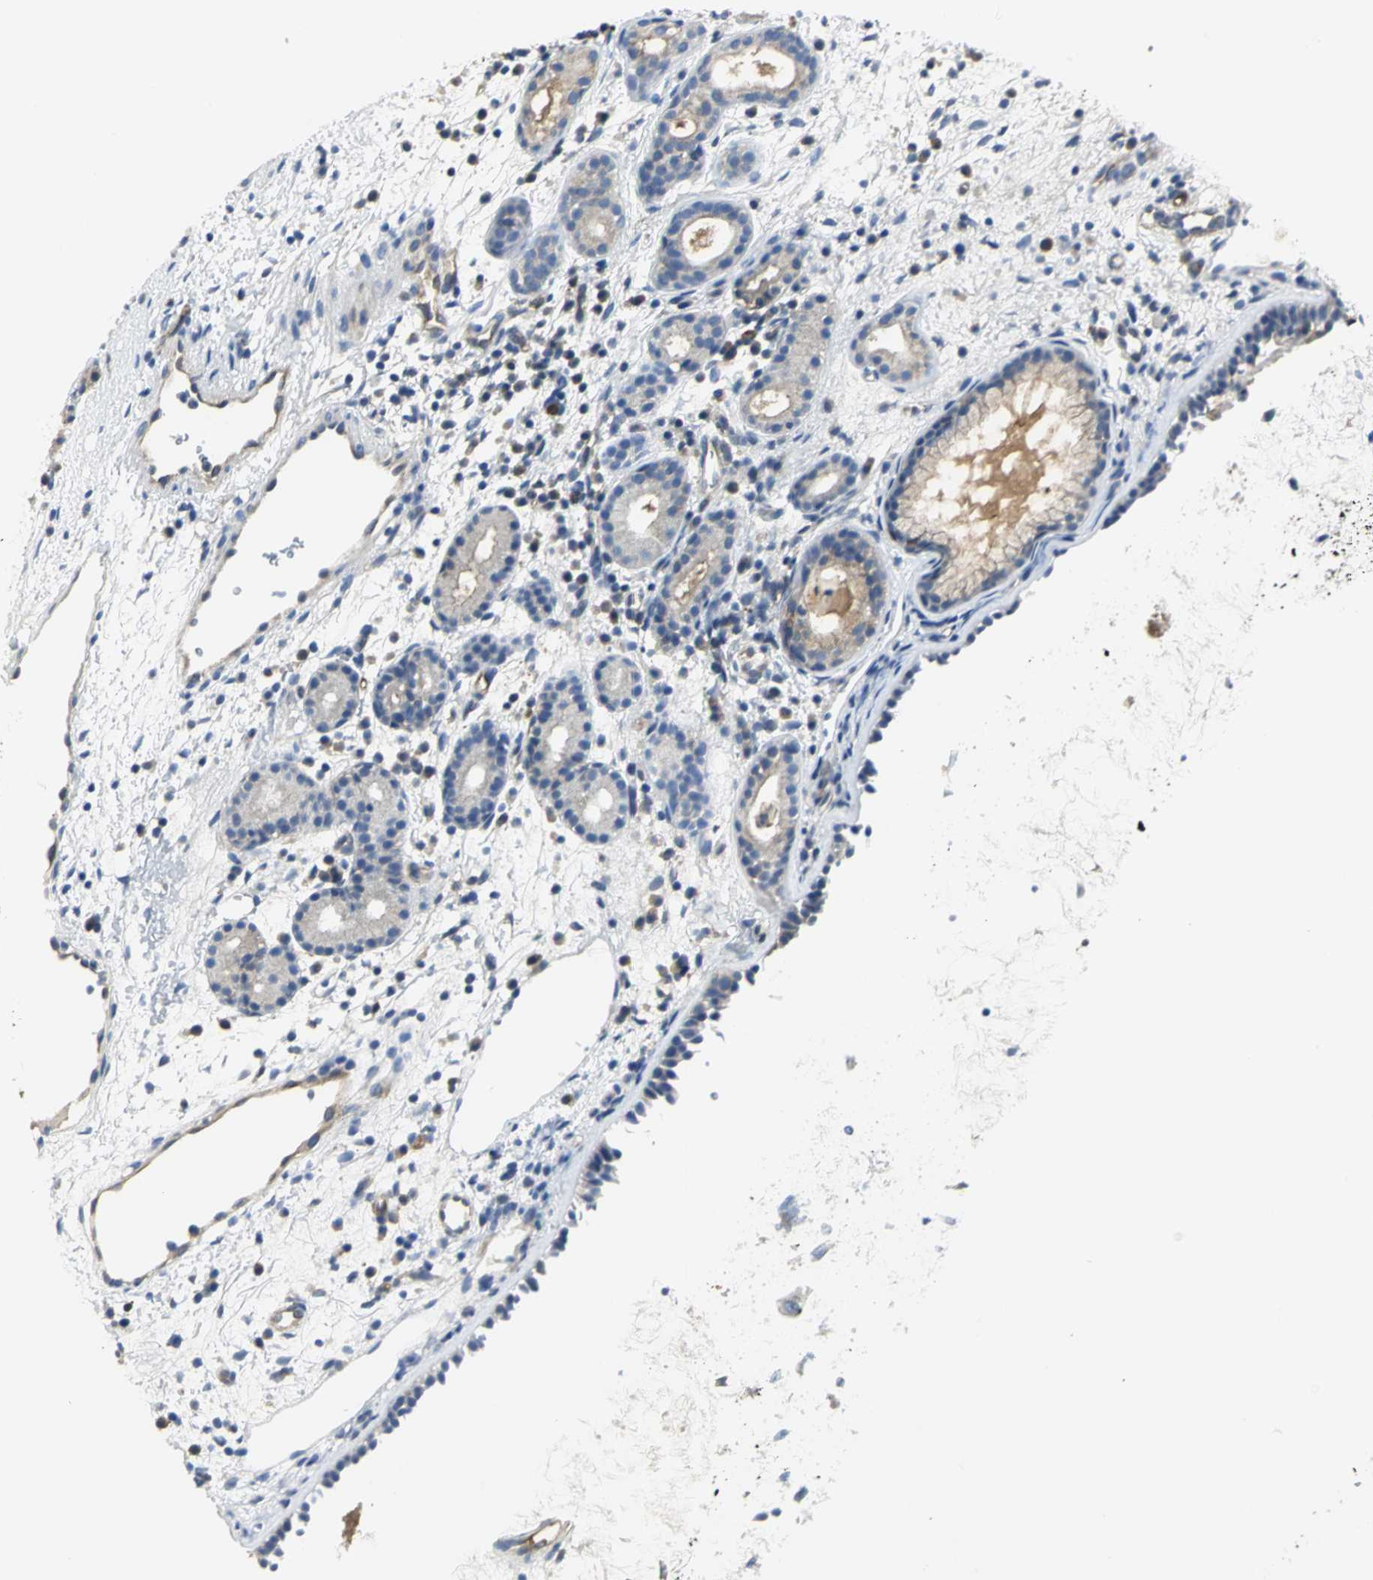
{"staining": {"intensity": "moderate", "quantity": "25%-75%", "location": "cytoplasmic/membranous"}, "tissue": "nasopharynx", "cell_type": "Respiratory epithelial cells", "image_type": "normal", "snomed": [{"axis": "morphology", "description": "Normal tissue, NOS"}, {"axis": "morphology", "description": "Inflammation, NOS"}, {"axis": "topography", "description": "Nasopharynx"}], "caption": "The micrograph demonstrates immunohistochemical staining of normal nasopharynx. There is moderate cytoplasmic/membranous expression is seen in about 25%-75% of respiratory epithelial cells. (Brightfield microscopy of DAB IHC at high magnification).", "gene": "CHRNB1", "patient": {"sex": "female", "age": 55}}